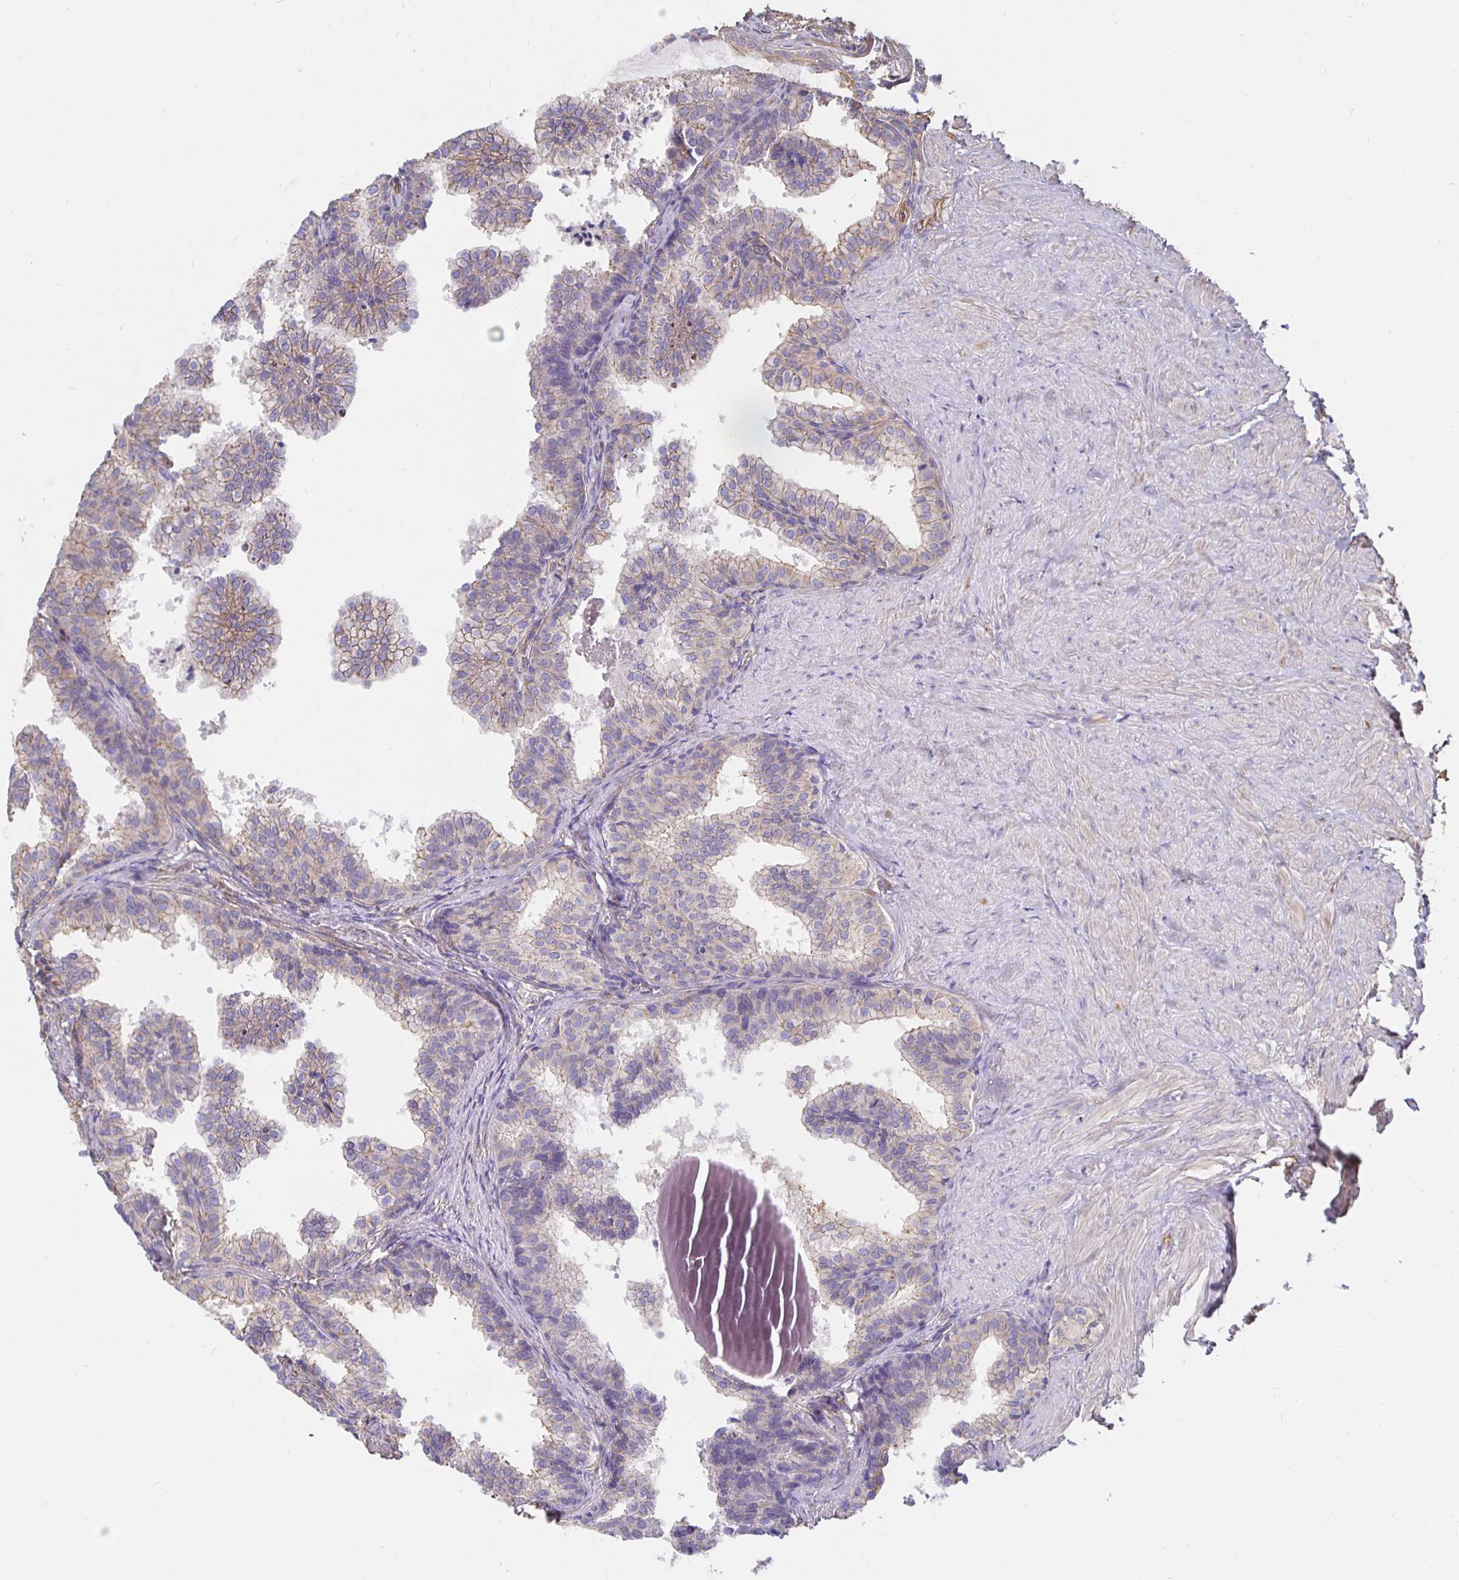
{"staining": {"intensity": "weak", "quantity": "25%-75%", "location": "cytoplasmic/membranous"}, "tissue": "prostate", "cell_type": "Glandular cells", "image_type": "normal", "snomed": [{"axis": "morphology", "description": "Normal tissue, NOS"}, {"axis": "topography", "description": "Prostate"}, {"axis": "topography", "description": "Peripheral nerve tissue"}], "caption": "Immunohistochemistry photomicrograph of benign prostate: human prostate stained using IHC displays low levels of weak protein expression localized specifically in the cytoplasmic/membranous of glandular cells, appearing as a cytoplasmic/membranous brown color.", "gene": "ARHGEF39", "patient": {"sex": "male", "age": 55}}